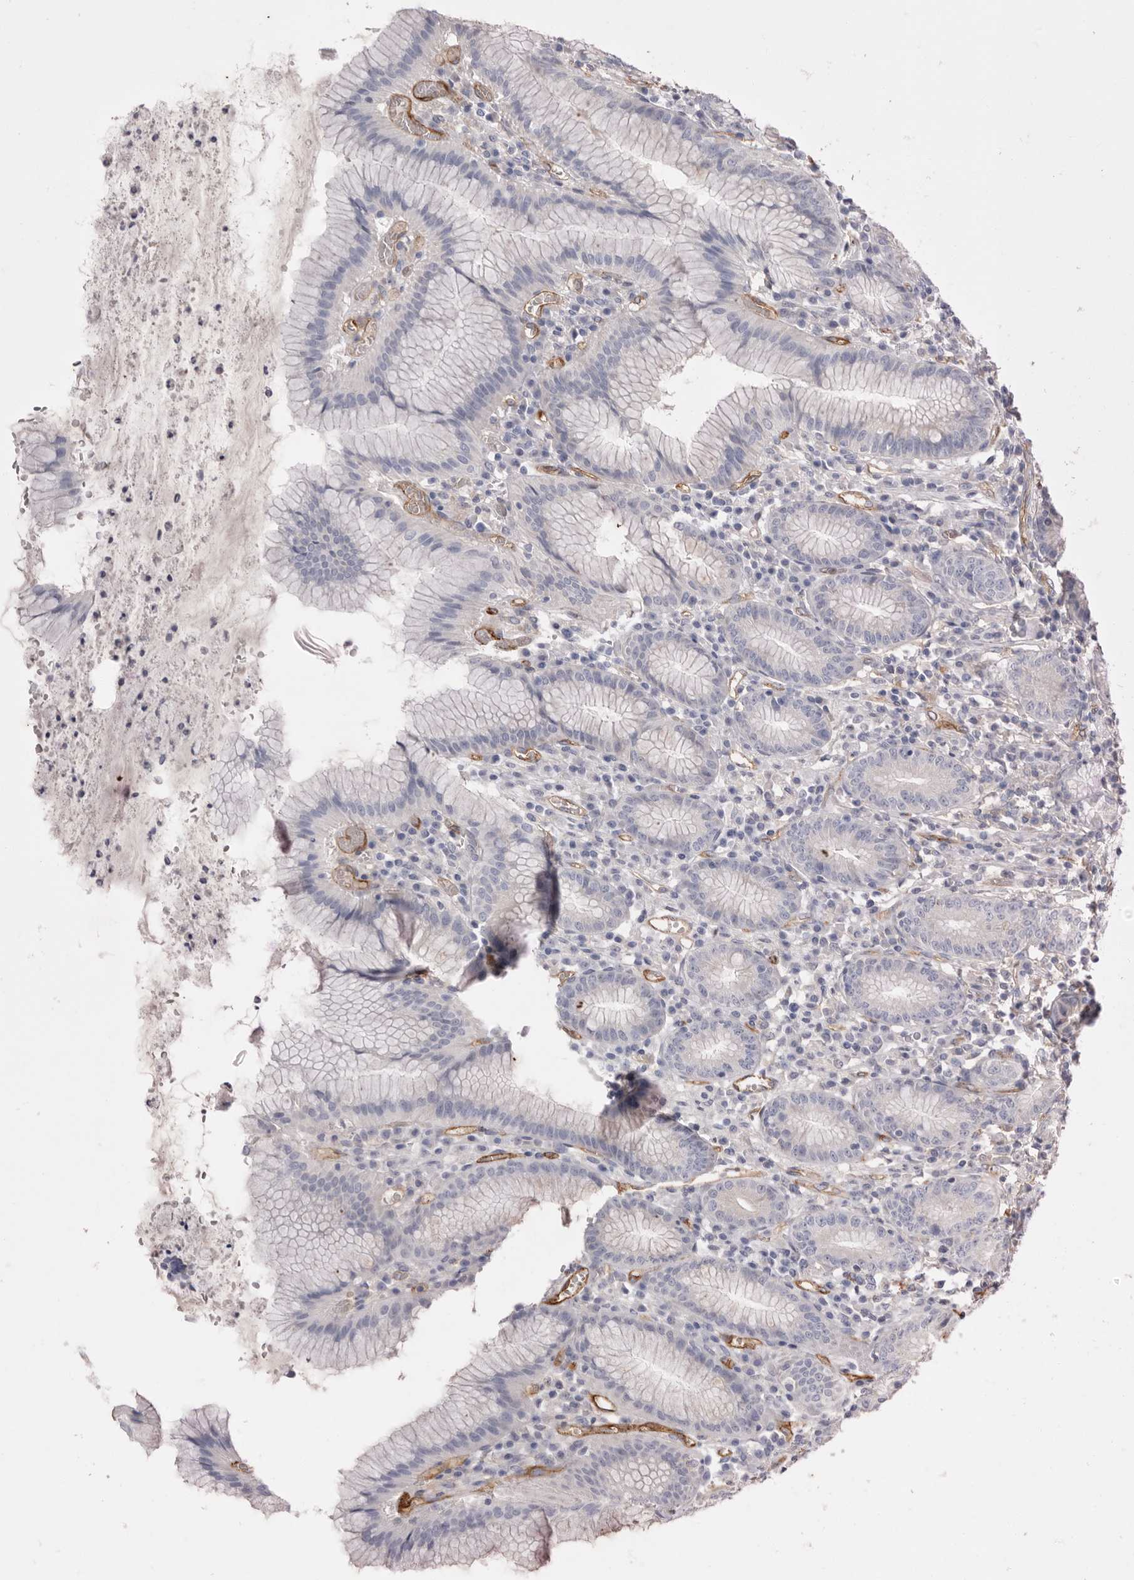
{"staining": {"intensity": "negative", "quantity": "none", "location": "none"}, "tissue": "stomach", "cell_type": "Glandular cells", "image_type": "normal", "snomed": [{"axis": "morphology", "description": "Normal tissue, NOS"}, {"axis": "topography", "description": "Stomach"}], "caption": "High power microscopy image of an IHC image of normal stomach, revealing no significant expression in glandular cells. (DAB immunohistochemistry with hematoxylin counter stain).", "gene": "LRRC66", "patient": {"sex": "male", "age": 55}}